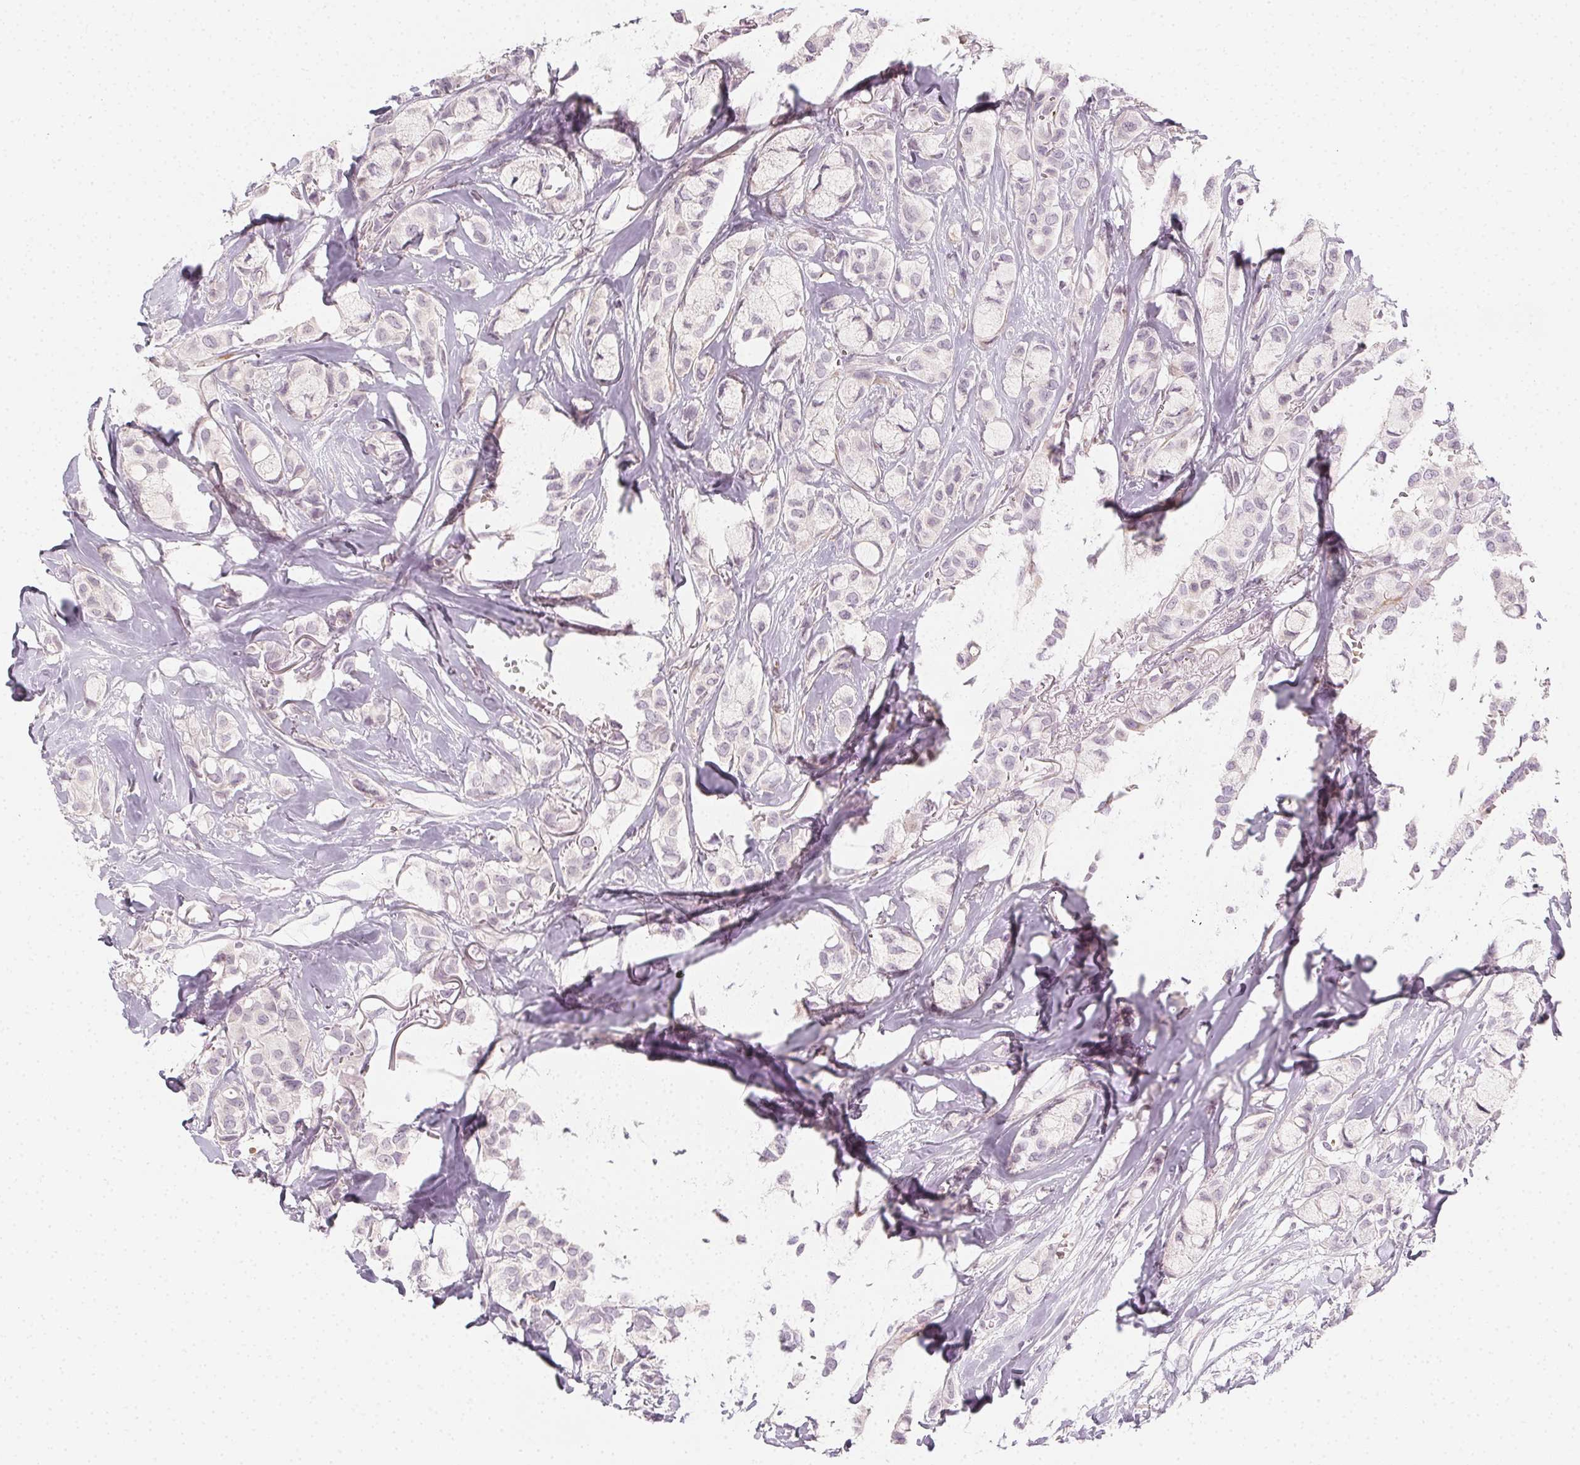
{"staining": {"intensity": "negative", "quantity": "none", "location": "none"}, "tissue": "breast cancer", "cell_type": "Tumor cells", "image_type": "cancer", "snomed": [{"axis": "morphology", "description": "Duct carcinoma"}, {"axis": "topography", "description": "Breast"}], "caption": "There is no significant positivity in tumor cells of breast intraductal carcinoma.", "gene": "CCDC96", "patient": {"sex": "female", "age": 85}}